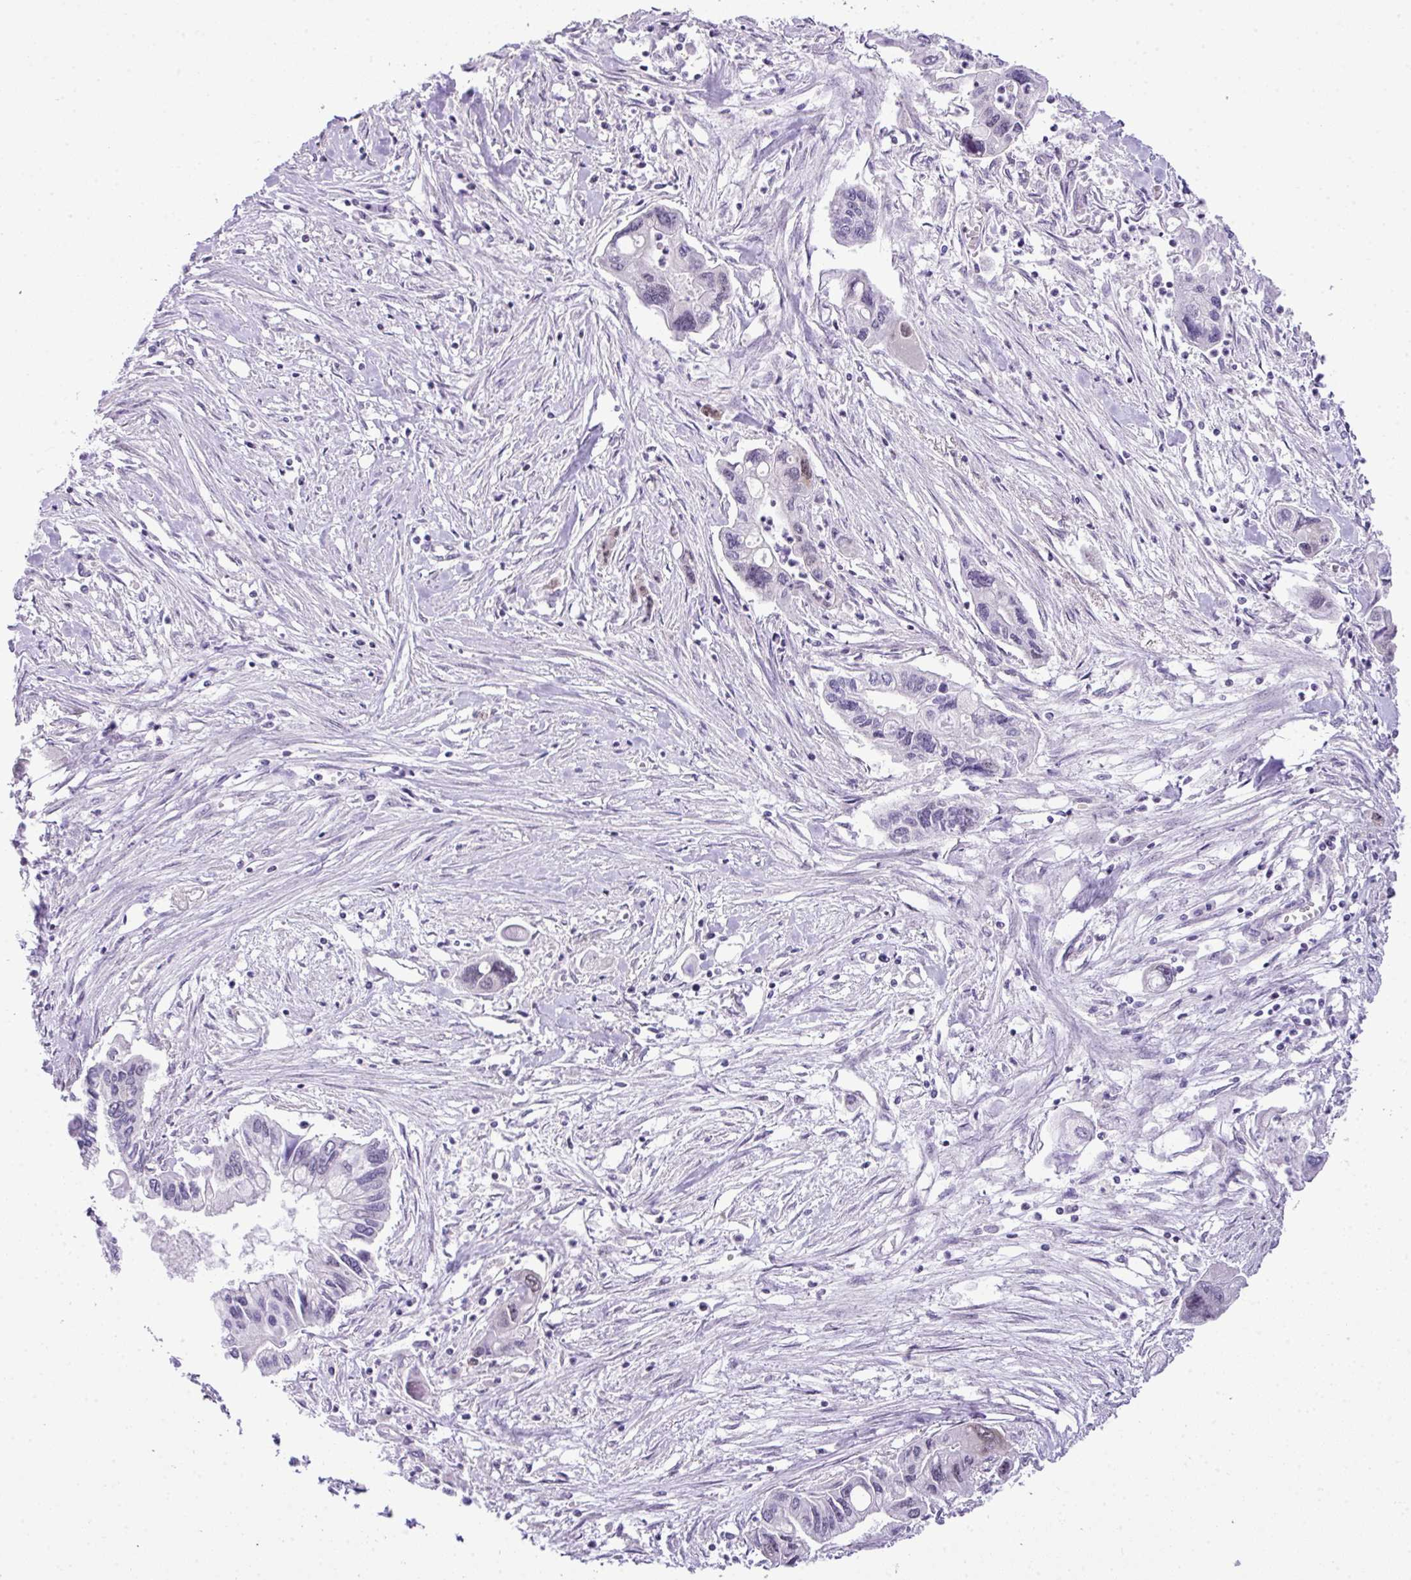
{"staining": {"intensity": "weak", "quantity": "<25%", "location": "nuclear"}, "tissue": "pancreatic cancer", "cell_type": "Tumor cells", "image_type": "cancer", "snomed": [{"axis": "morphology", "description": "Adenocarcinoma, NOS"}, {"axis": "topography", "description": "Pancreas"}], "caption": "There is no significant staining in tumor cells of pancreatic adenocarcinoma.", "gene": "CCDC137", "patient": {"sex": "male", "age": 62}}